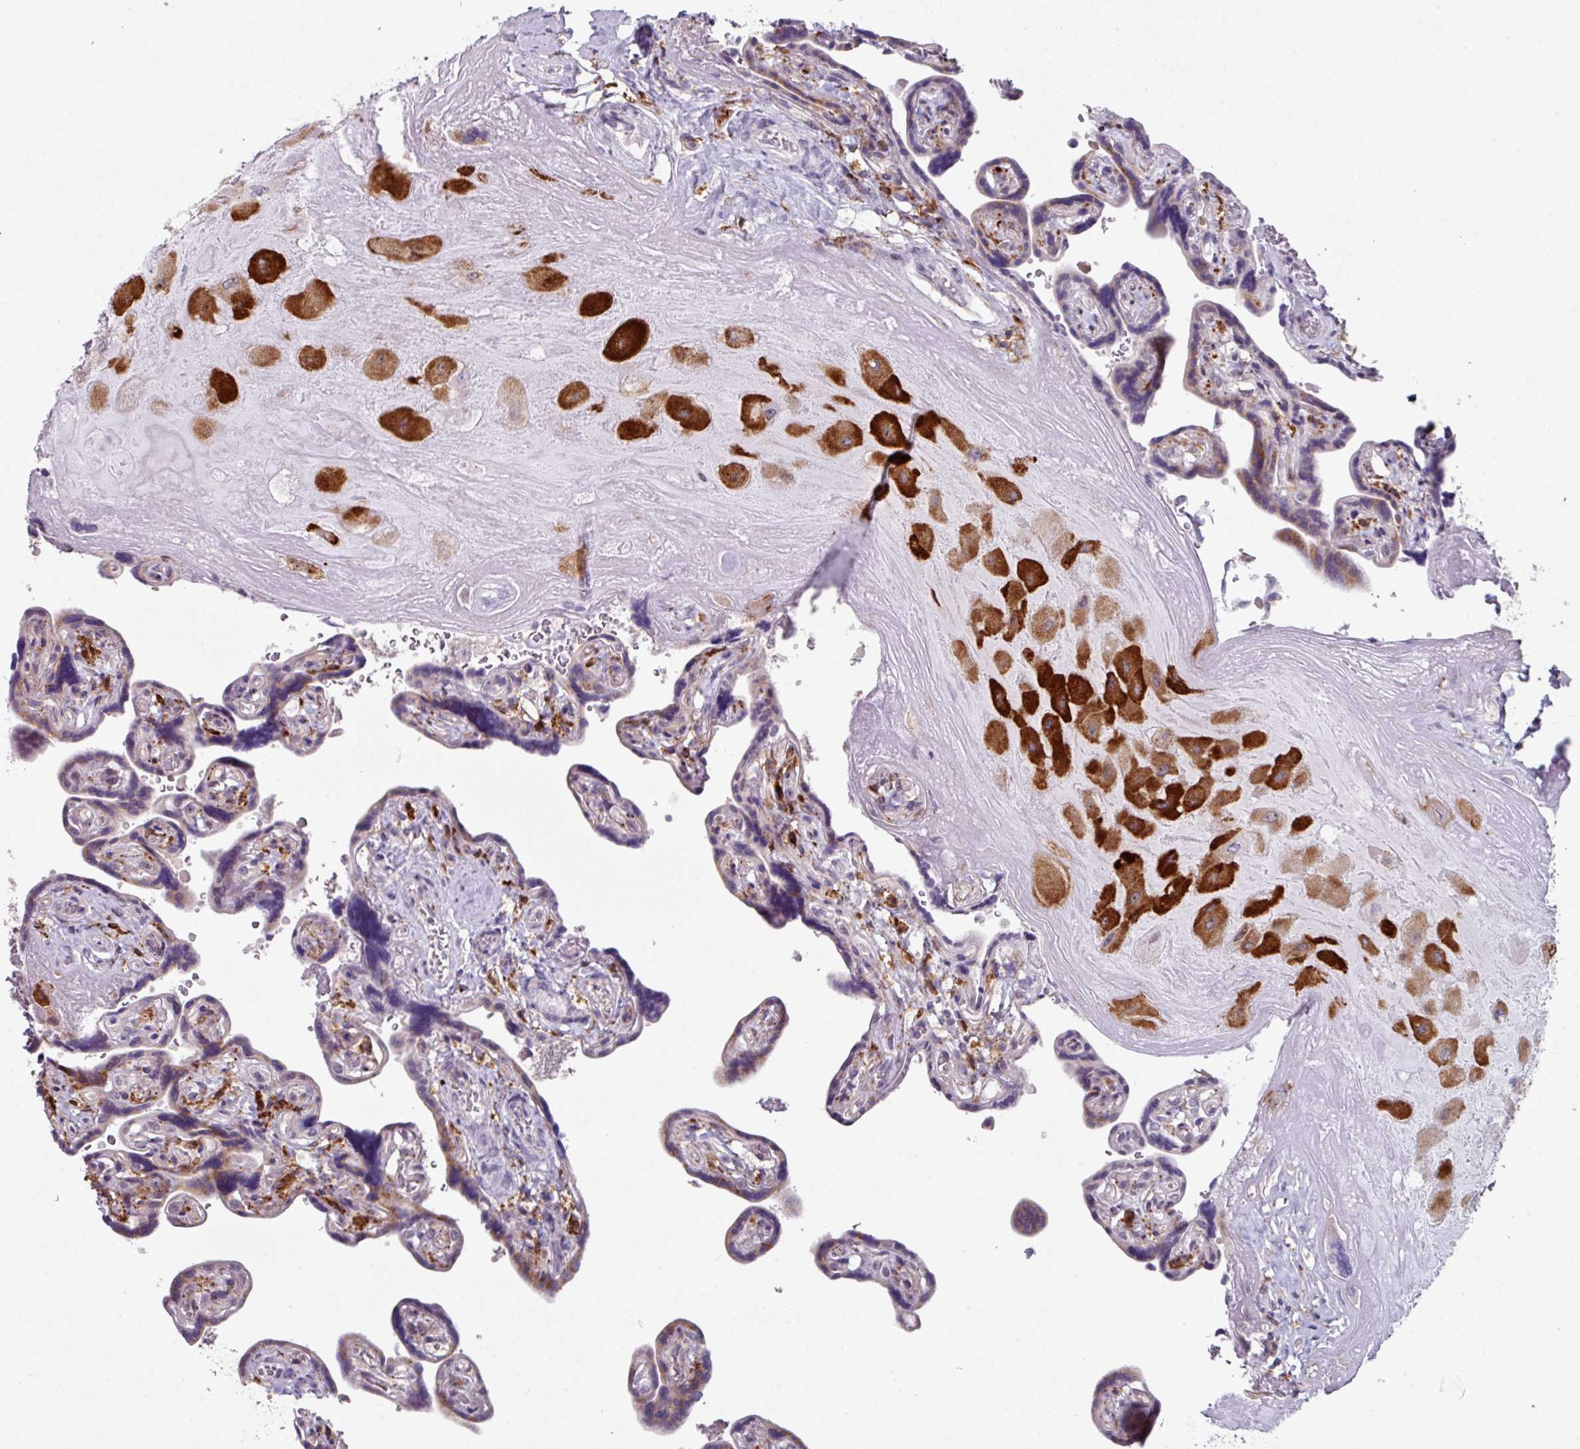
{"staining": {"intensity": "negative", "quantity": "none", "location": "none"}, "tissue": "placenta", "cell_type": "Decidual cells", "image_type": "normal", "snomed": [{"axis": "morphology", "description": "Normal tissue, NOS"}, {"axis": "topography", "description": "Placenta"}], "caption": "The image shows no staining of decidual cells in normal placenta. Nuclei are stained in blue.", "gene": "BMS1", "patient": {"sex": "female", "age": 32}}